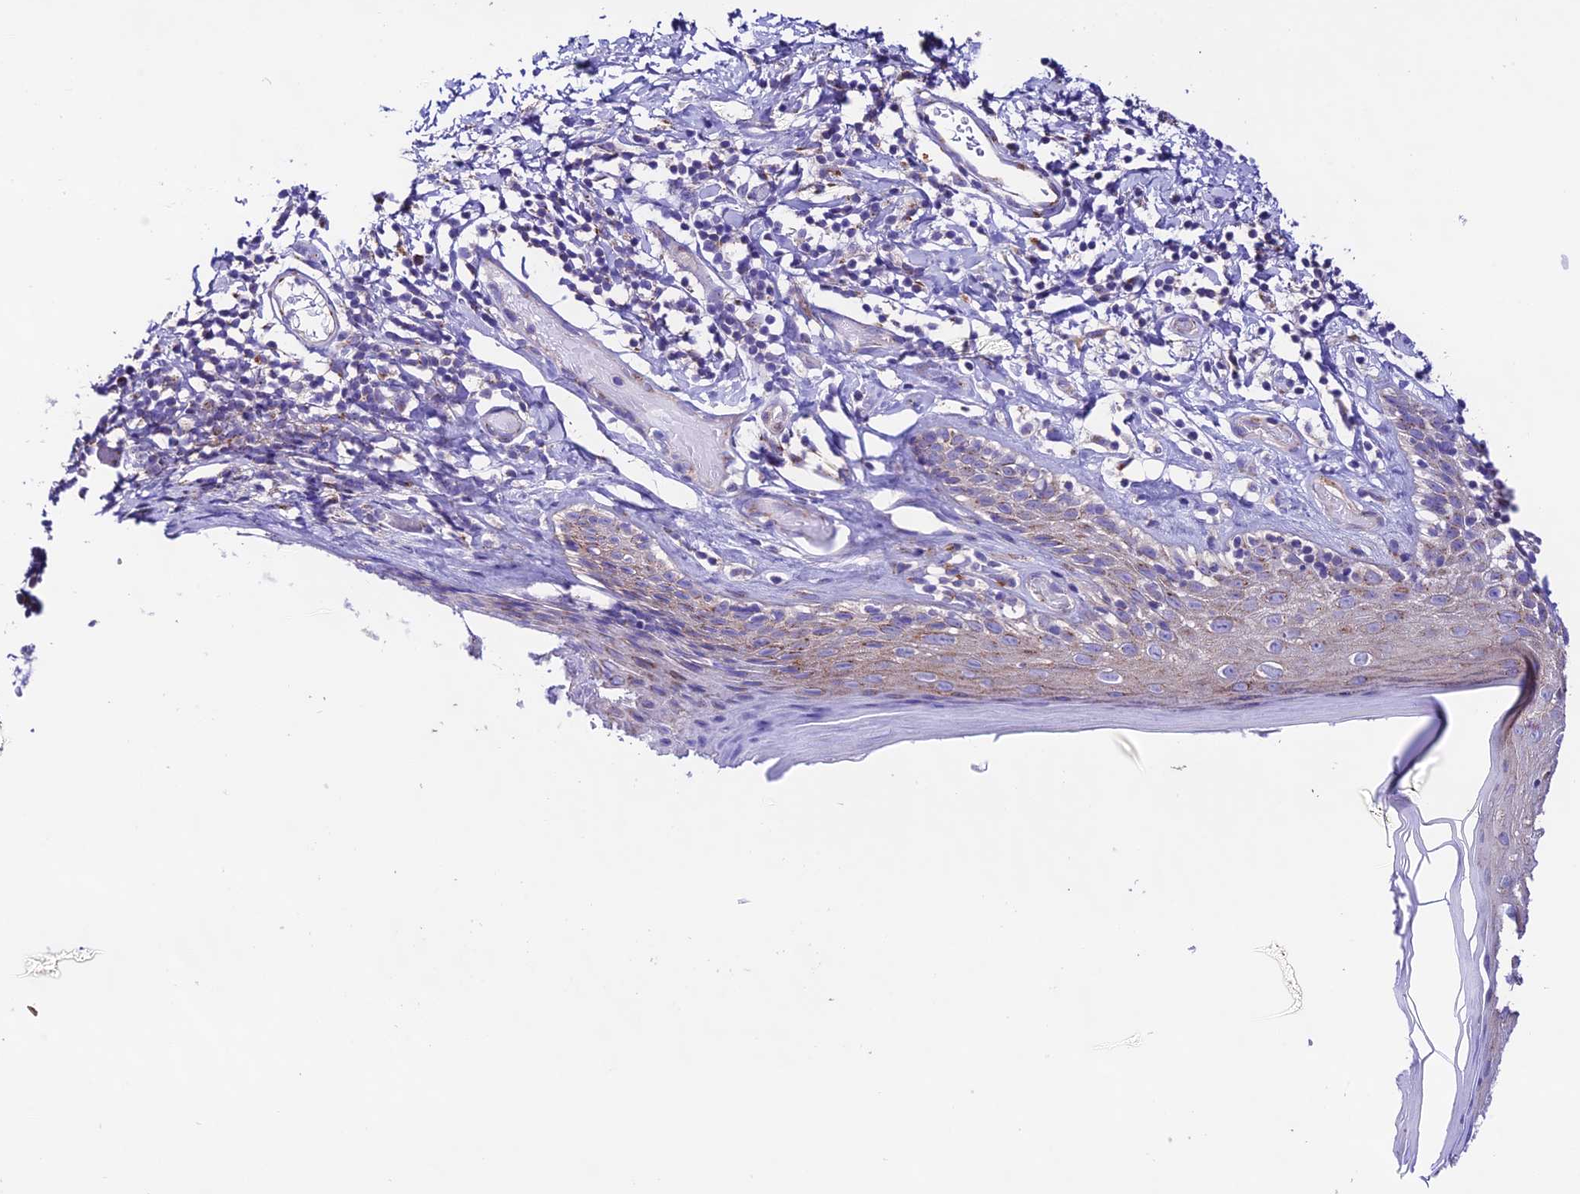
{"staining": {"intensity": "moderate", "quantity": "<25%", "location": "cytoplasmic/membranous"}, "tissue": "skin", "cell_type": "Epidermal cells", "image_type": "normal", "snomed": [{"axis": "morphology", "description": "Normal tissue, NOS"}, {"axis": "topography", "description": "Adipose tissue"}, {"axis": "topography", "description": "Vascular tissue"}, {"axis": "topography", "description": "Vulva"}, {"axis": "topography", "description": "Peripheral nerve tissue"}], "caption": "A low amount of moderate cytoplasmic/membranous positivity is identified in about <25% of epidermal cells in benign skin.", "gene": "LACTB2", "patient": {"sex": "female", "age": 86}}